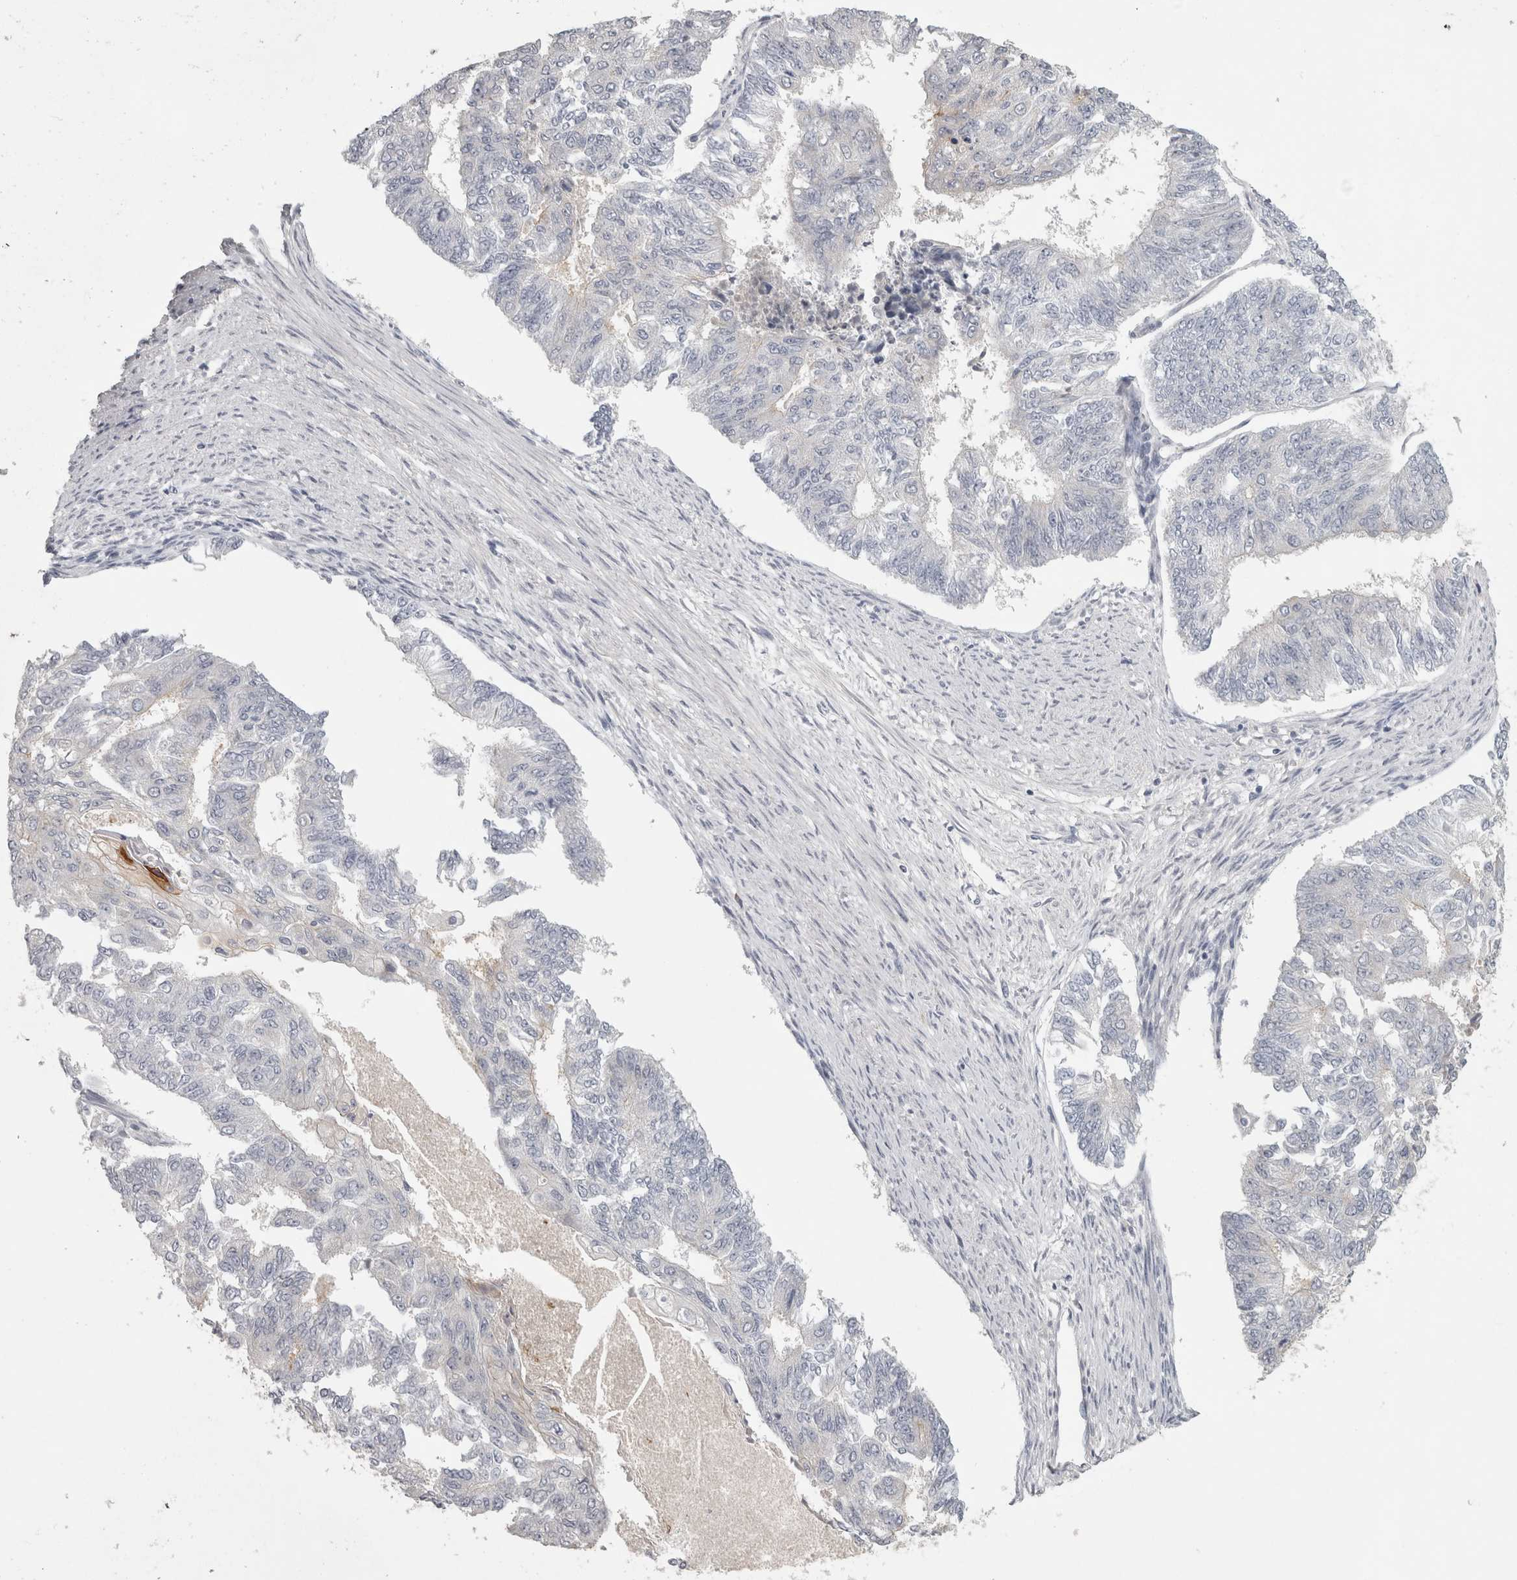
{"staining": {"intensity": "negative", "quantity": "none", "location": "none"}, "tissue": "endometrial cancer", "cell_type": "Tumor cells", "image_type": "cancer", "snomed": [{"axis": "morphology", "description": "Adenocarcinoma, NOS"}, {"axis": "topography", "description": "Endometrium"}], "caption": "DAB immunohistochemical staining of human endometrial adenocarcinoma reveals no significant positivity in tumor cells. (Immunohistochemistry (ihc), brightfield microscopy, high magnification).", "gene": "ENPP7", "patient": {"sex": "female", "age": 32}}